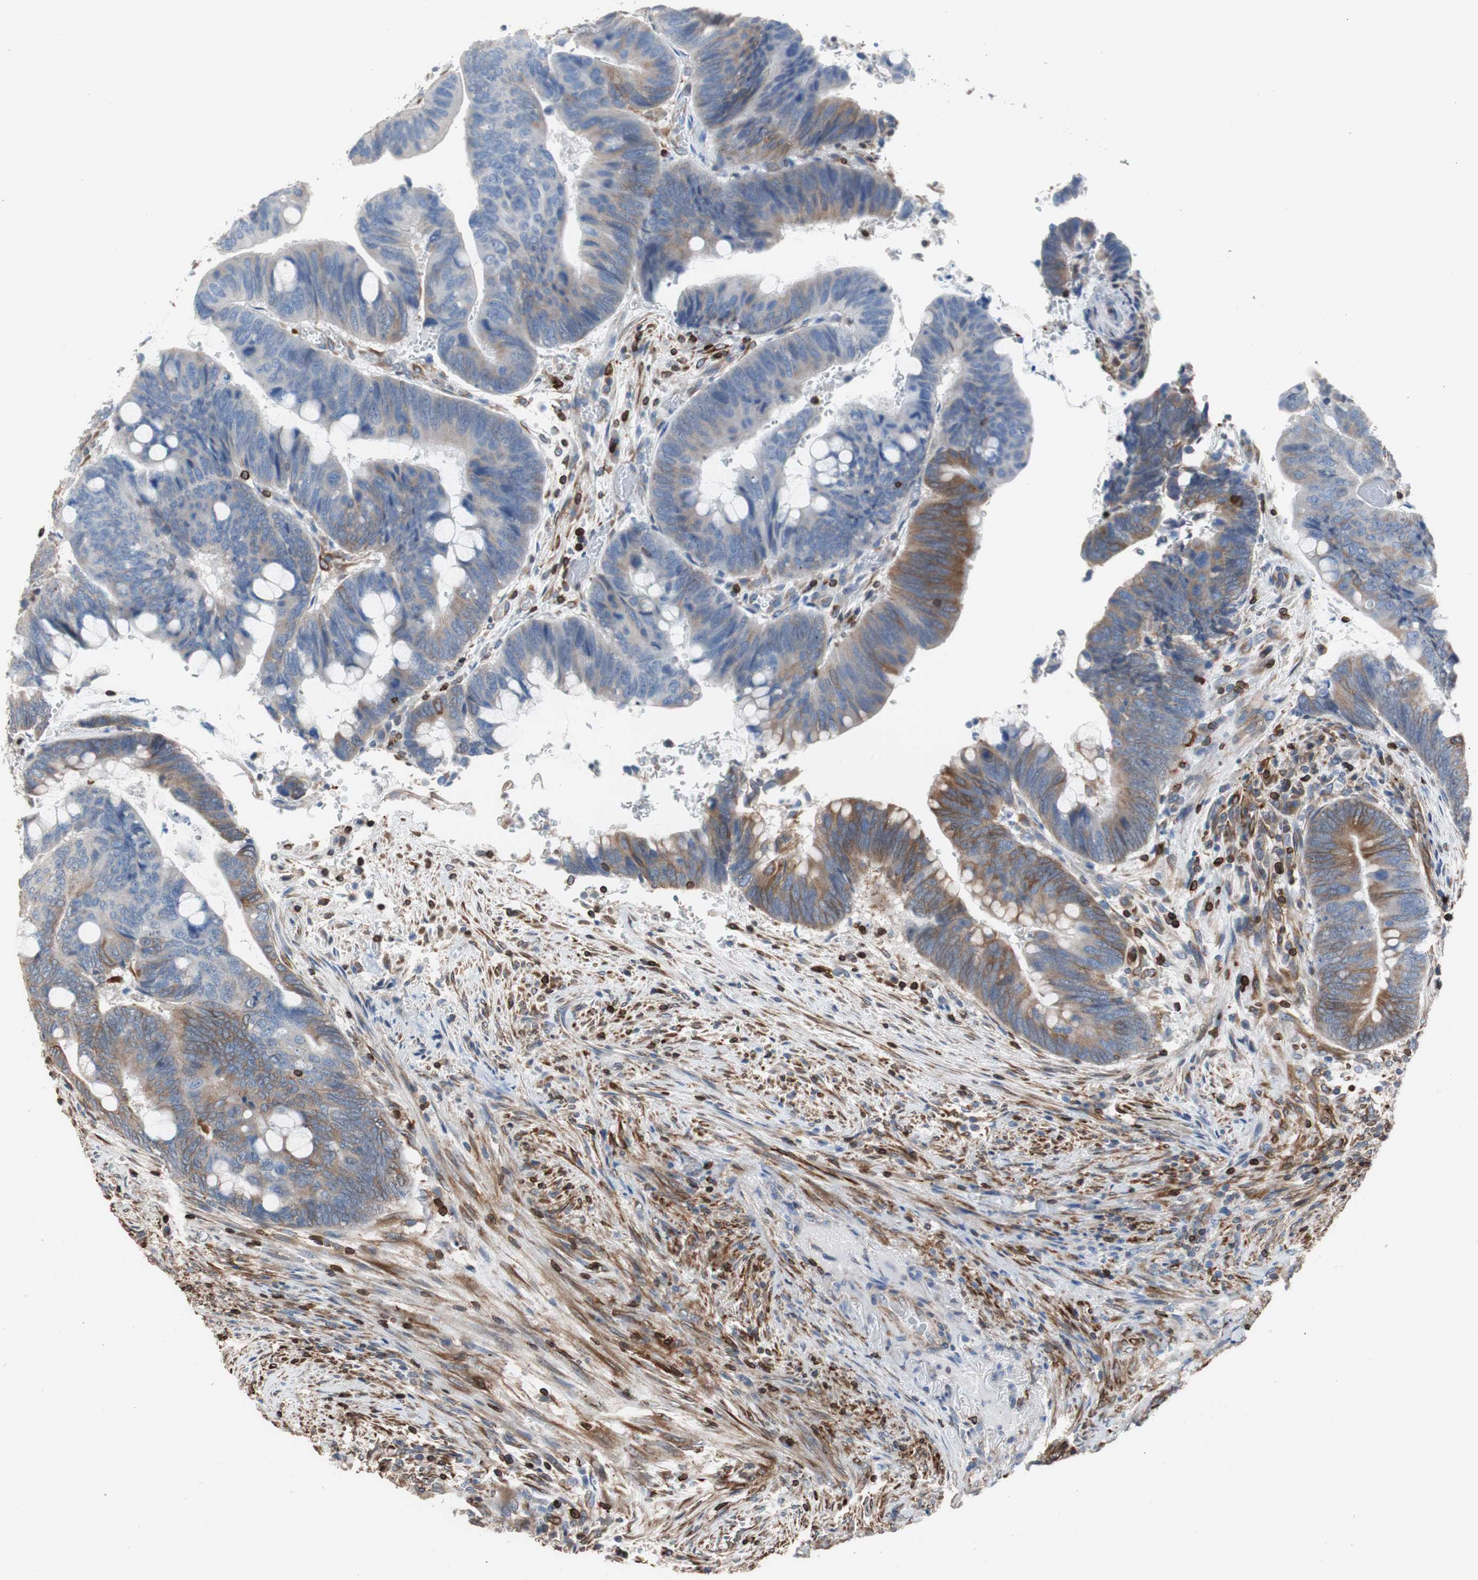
{"staining": {"intensity": "moderate", "quantity": "25%-75%", "location": "cytoplasmic/membranous"}, "tissue": "colorectal cancer", "cell_type": "Tumor cells", "image_type": "cancer", "snomed": [{"axis": "morphology", "description": "Normal tissue, NOS"}, {"axis": "morphology", "description": "Adenocarcinoma, NOS"}, {"axis": "topography", "description": "Rectum"}, {"axis": "topography", "description": "Peripheral nerve tissue"}], "caption": "Protein staining of colorectal cancer tissue demonstrates moderate cytoplasmic/membranous staining in about 25%-75% of tumor cells.", "gene": "PBXIP1", "patient": {"sex": "male", "age": 92}}